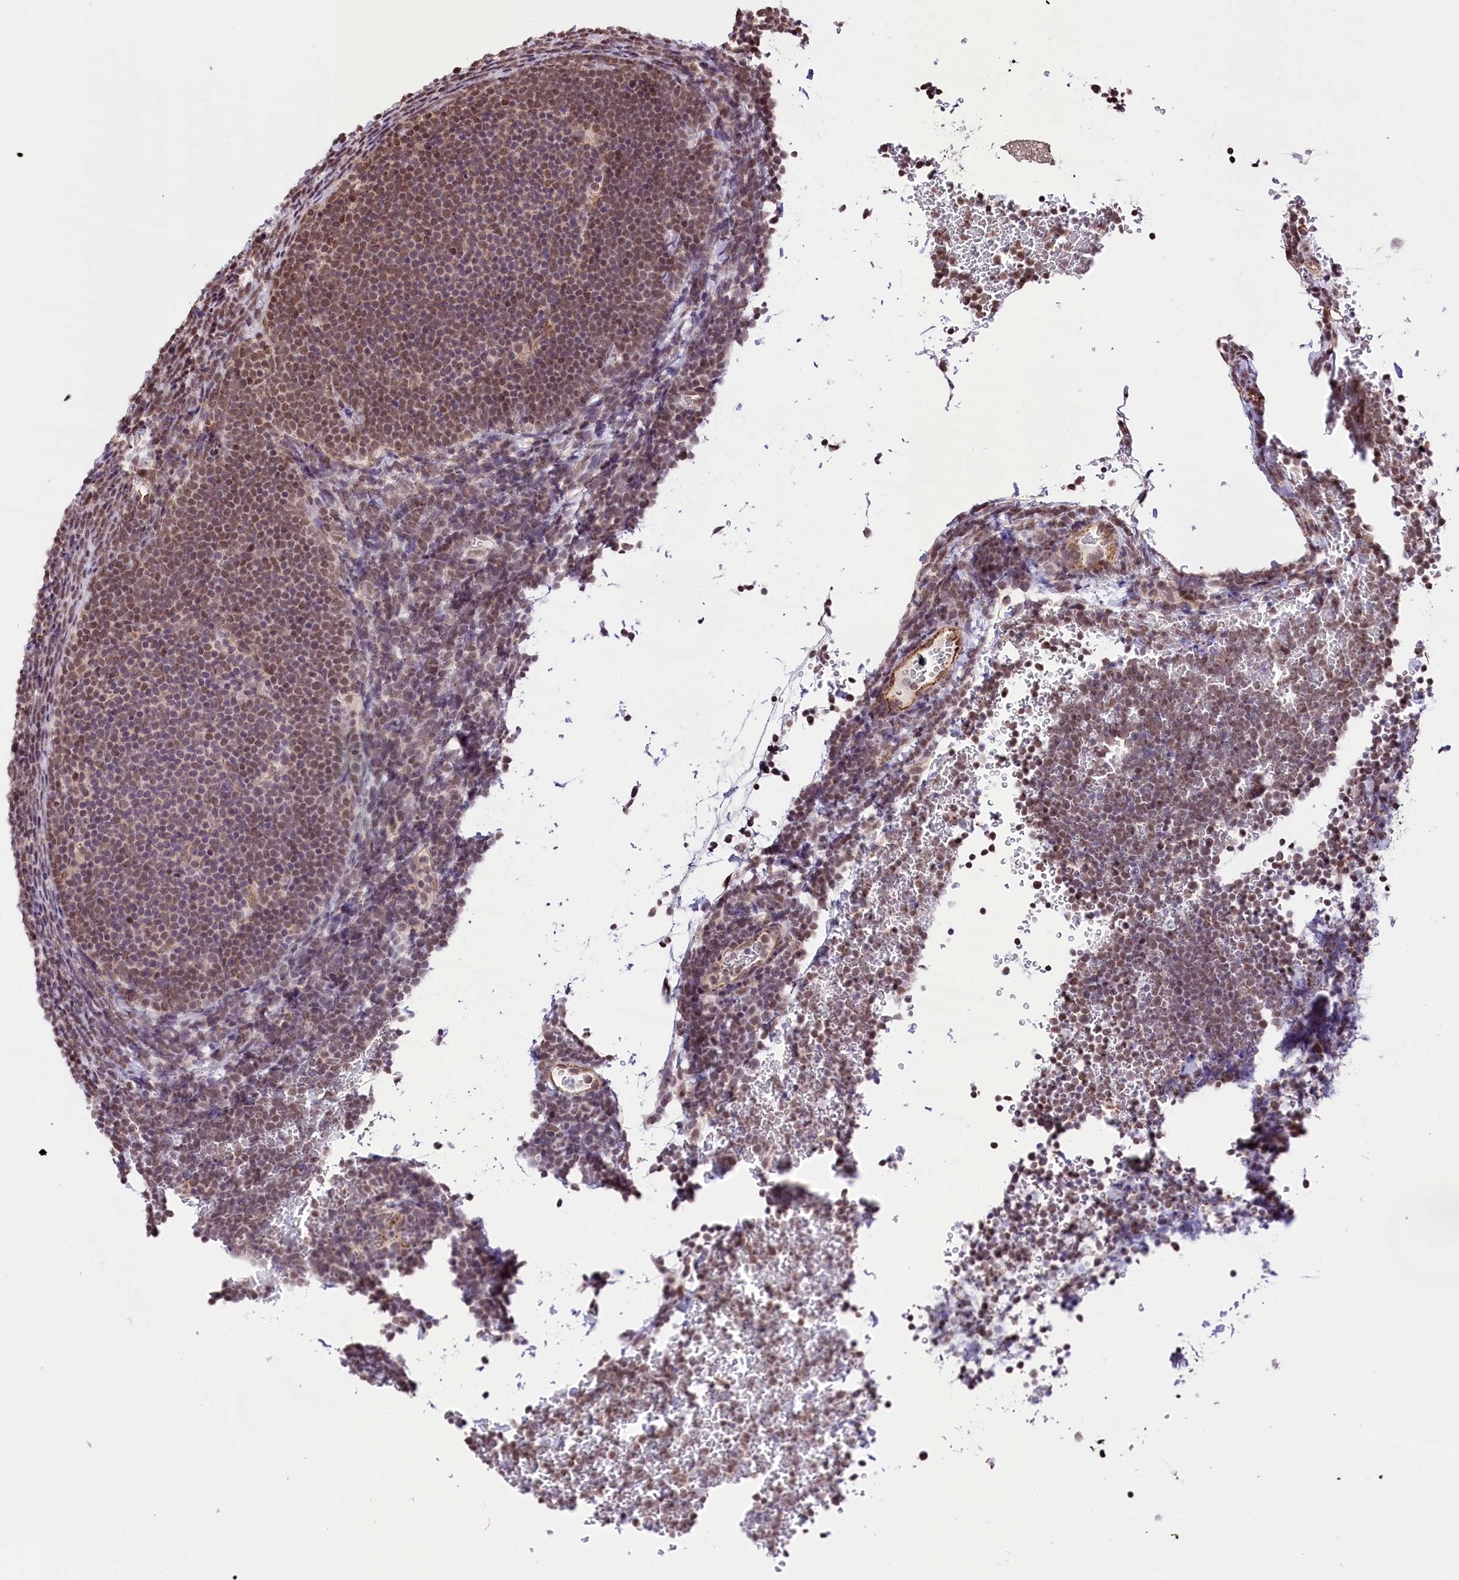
{"staining": {"intensity": "weak", "quantity": "25%-75%", "location": "cytoplasmic/membranous,nuclear"}, "tissue": "lymphoma", "cell_type": "Tumor cells", "image_type": "cancer", "snomed": [{"axis": "morphology", "description": "Malignant lymphoma, non-Hodgkin's type, High grade"}, {"axis": "topography", "description": "Lymph node"}], "caption": "Tumor cells demonstrate low levels of weak cytoplasmic/membranous and nuclear positivity in approximately 25%-75% of cells in human malignant lymphoma, non-Hodgkin's type (high-grade). The staining is performed using DAB (3,3'-diaminobenzidine) brown chromogen to label protein expression. The nuclei are counter-stained blue using hematoxylin.", "gene": "MRPL54", "patient": {"sex": "male", "age": 13}}